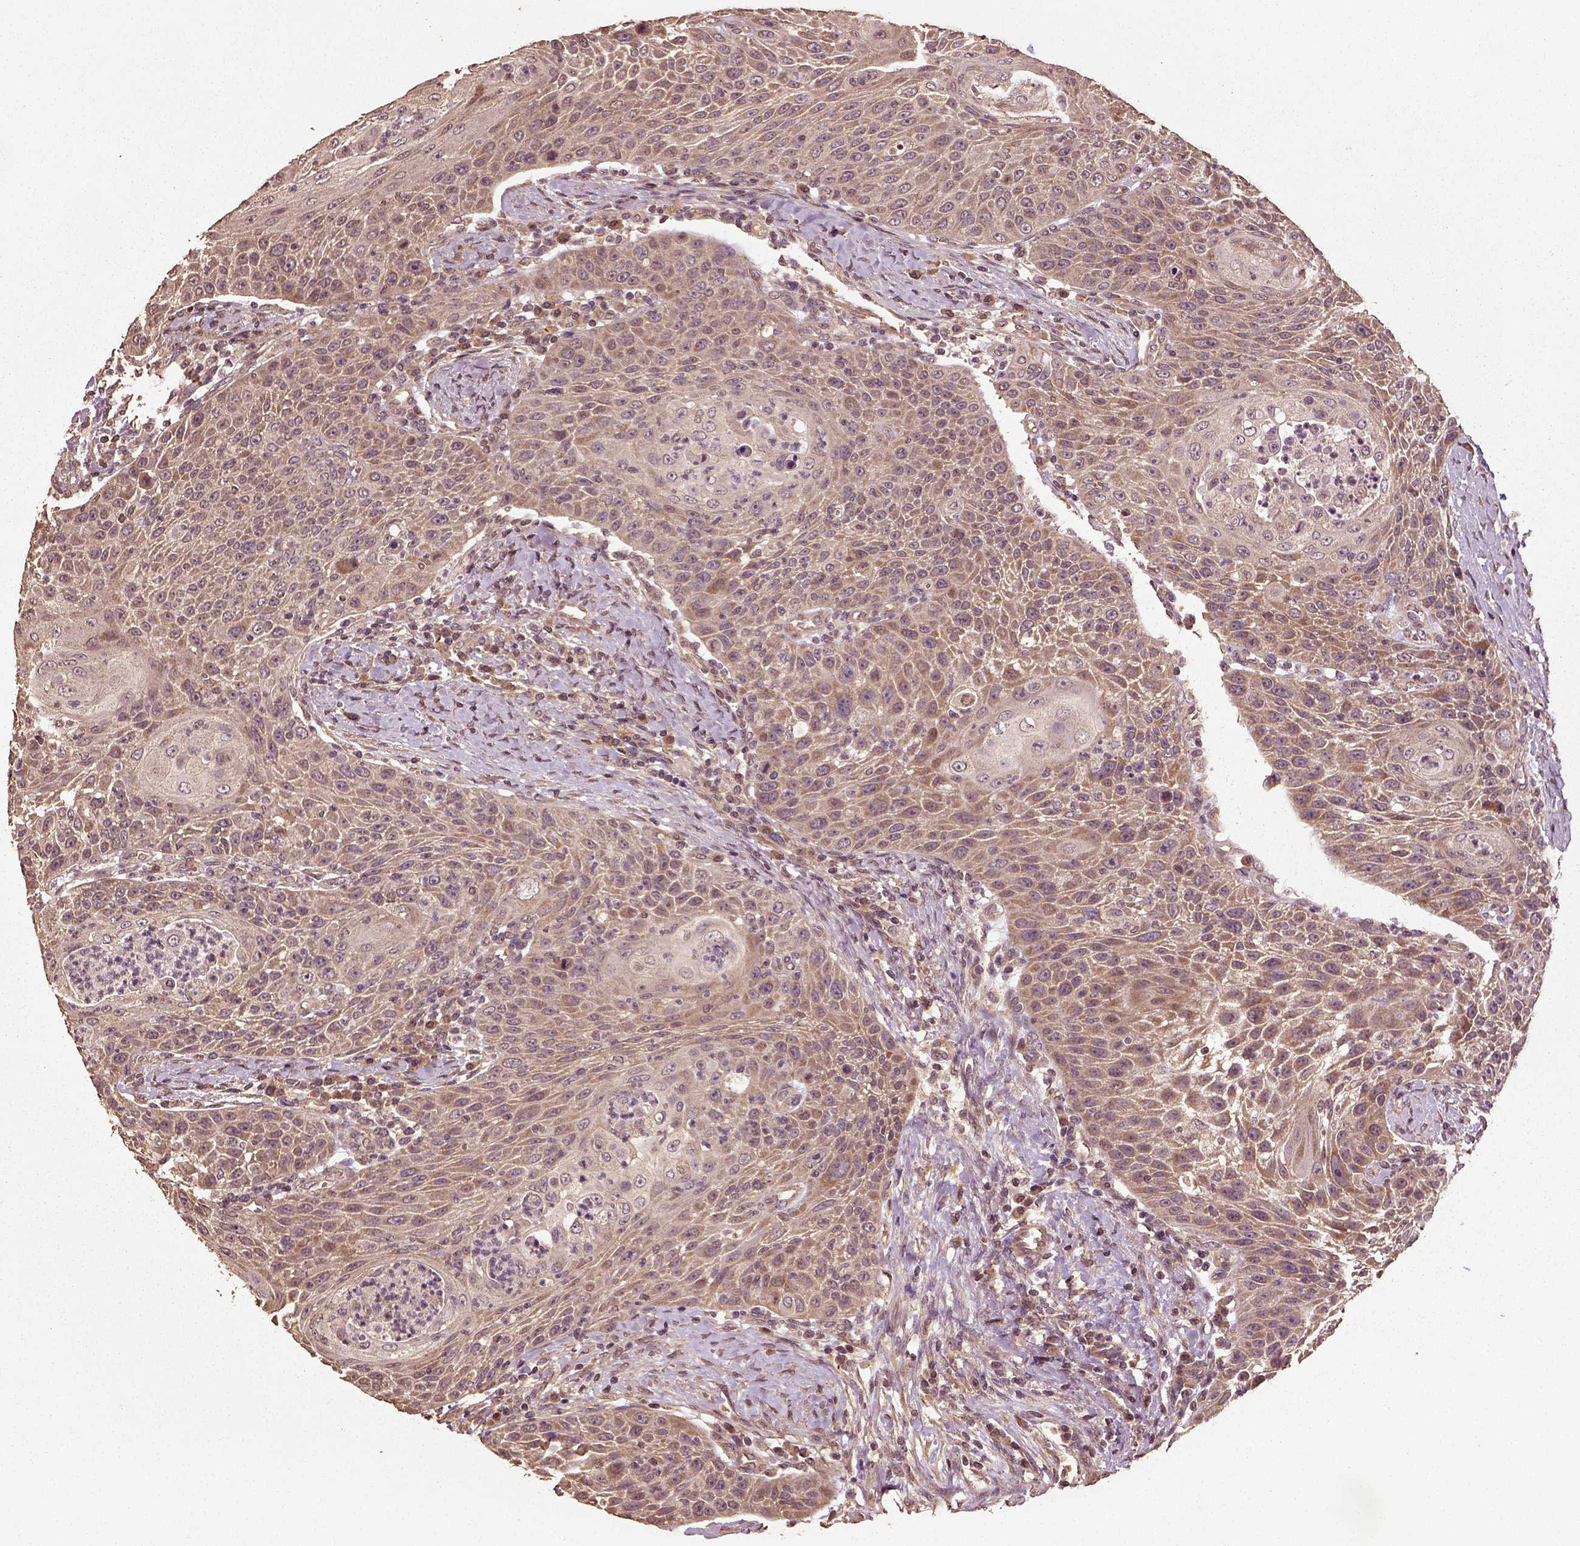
{"staining": {"intensity": "moderate", "quantity": "25%-75%", "location": "cytoplasmic/membranous"}, "tissue": "head and neck cancer", "cell_type": "Tumor cells", "image_type": "cancer", "snomed": [{"axis": "morphology", "description": "Squamous cell carcinoma, NOS"}, {"axis": "topography", "description": "Head-Neck"}], "caption": "The histopathology image exhibits immunohistochemical staining of squamous cell carcinoma (head and neck). There is moderate cytoplasmic/membranous expression is appreciated in approximately 25%-75% of tumor cells.", "gene": "ERV3-1", "patient": {"sex": "male", "age": 69}}